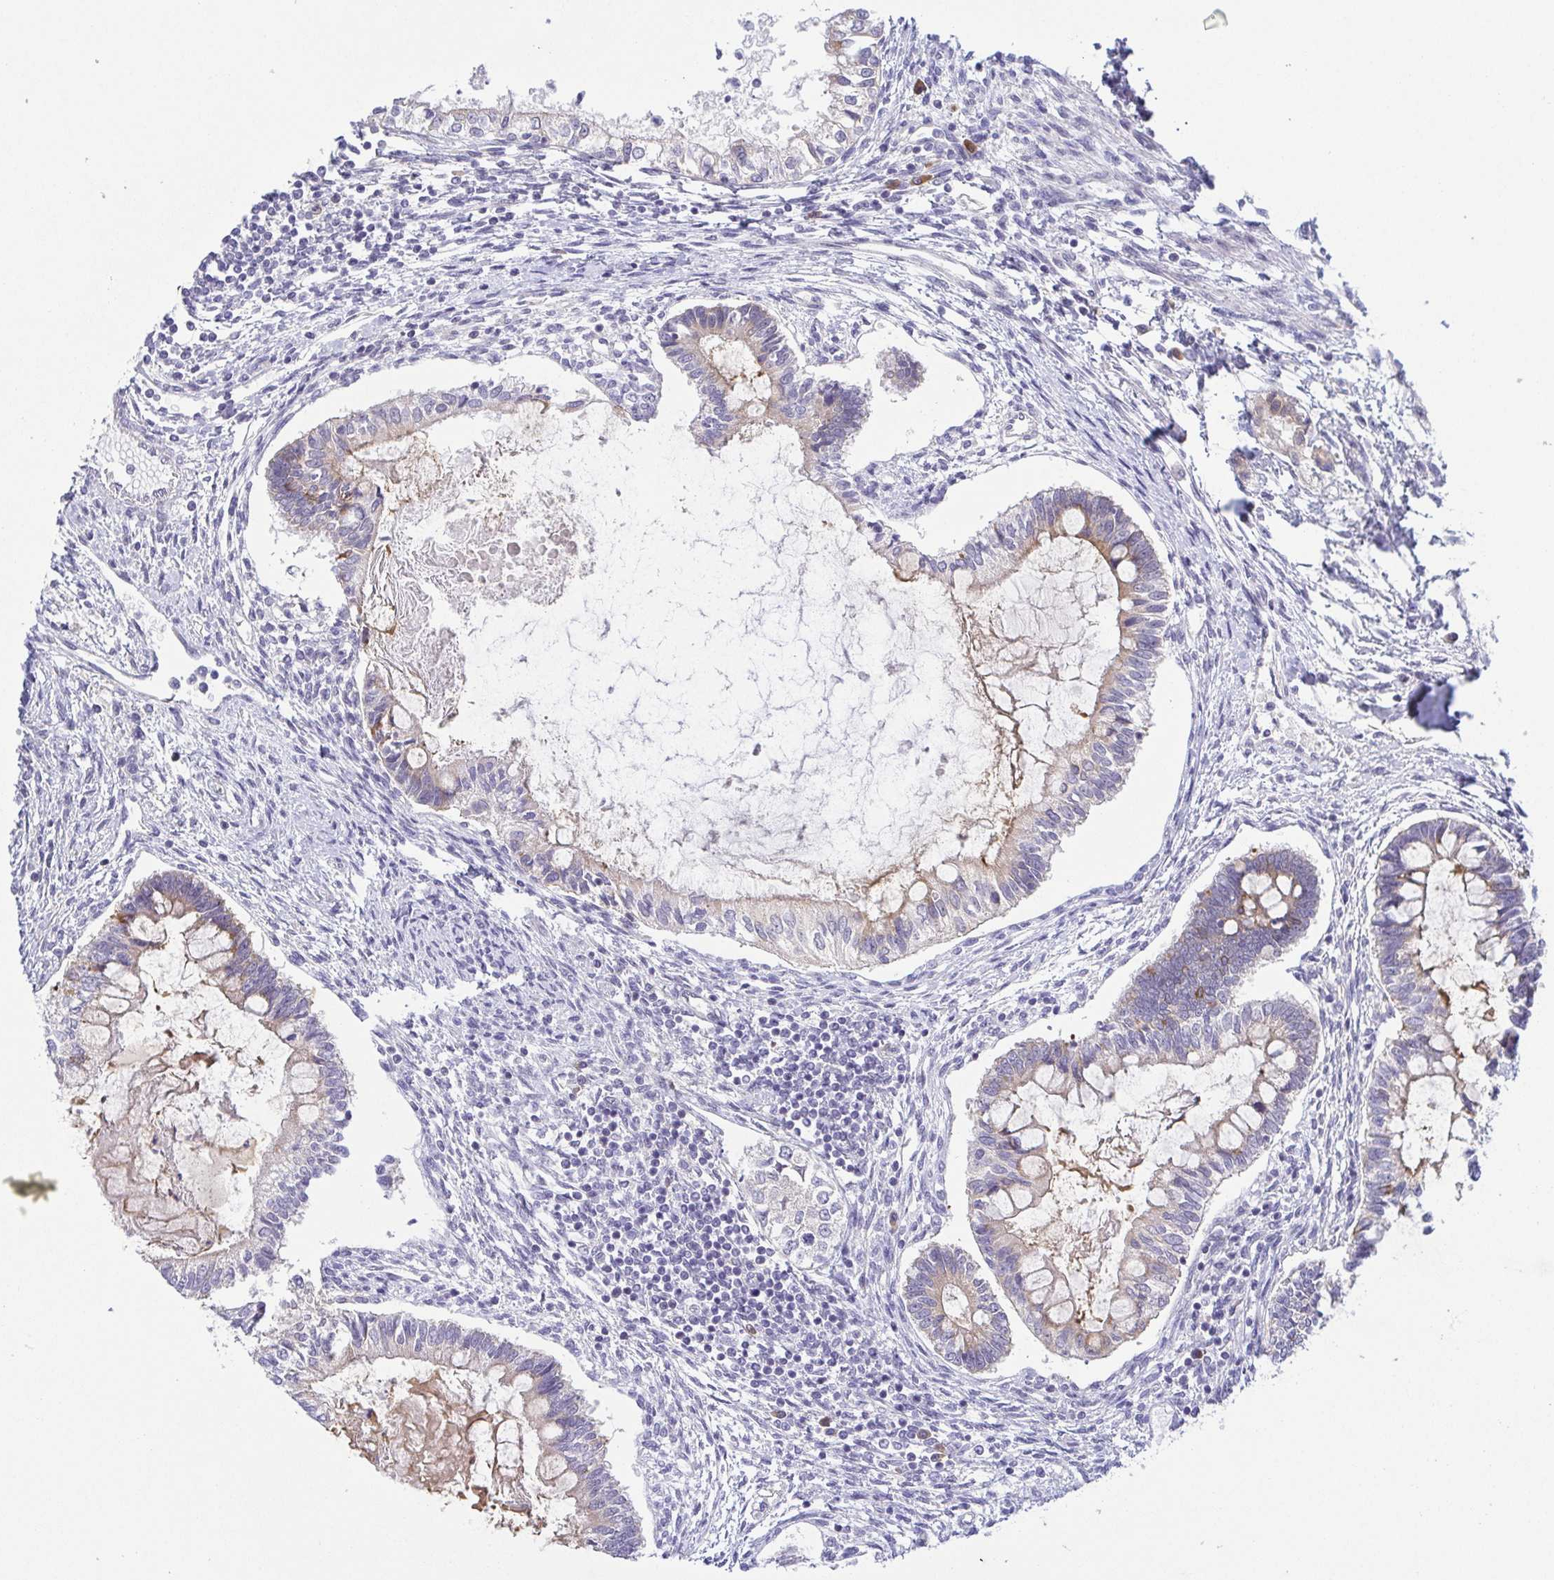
{"staining": {"intensity": "weak", "quantity": "<25%", "location": "cytoplasmic/membranous"}, "tissue": "testis cancer", "cell_type": "Tumor cells", "image_type": "cancer", "snomed": [{"axis": "morphology", "description": "Carcinoma, Embryonal, NOS"}, {"axis": "topography", "description": "Testis"}], "caption": "Tumor cells show no significant staining in testis embryonal carcinoma. Brightfield microscopy of immunohistochemistry stained with DAB (brown) and hematoxylin (blue), captured at high magnification.", "gene": "BCL2L1", "patient": {"sex": "male", "age": 37}}